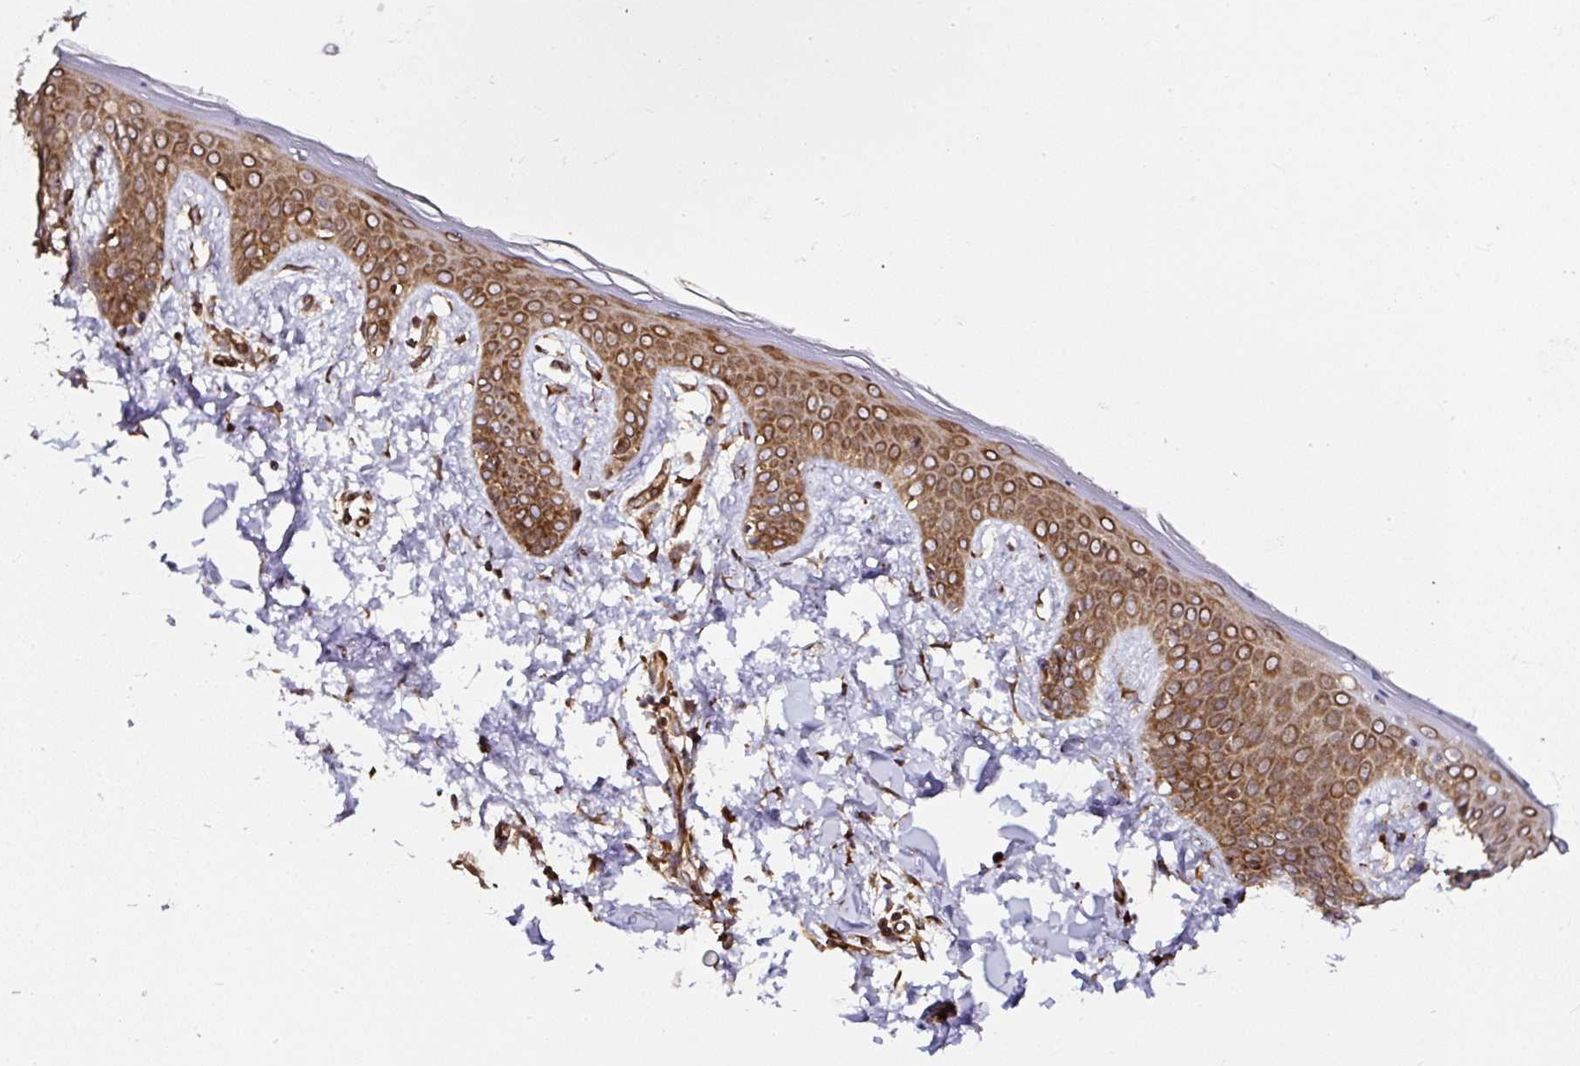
{"staining": {"intensity": "strong", "quantity": ">75%", "location": "cytoplasmic/membranous"}, "tissue": "skin", "cell_type": "Fibroblasts", "image_type": "normal", "snomed": [{"axis": "morphology", "description": "Normal tissue, NOS"}, {"axis": "topography", "description": "Skin"}], "caption": "Skin stained with immunohistochemistry (IHC) exhibits strong cytoplasmic/membranous staining in about >75% of fibroblasts. The staining is performed using DAB (3,3'-diaminobenzidine) brown chromogen to label protein expression. The nuclei are counter-stained blue using hematoxylin.", "gene": "KDM4E", "patient": {"sex": "female", "age": 34}}